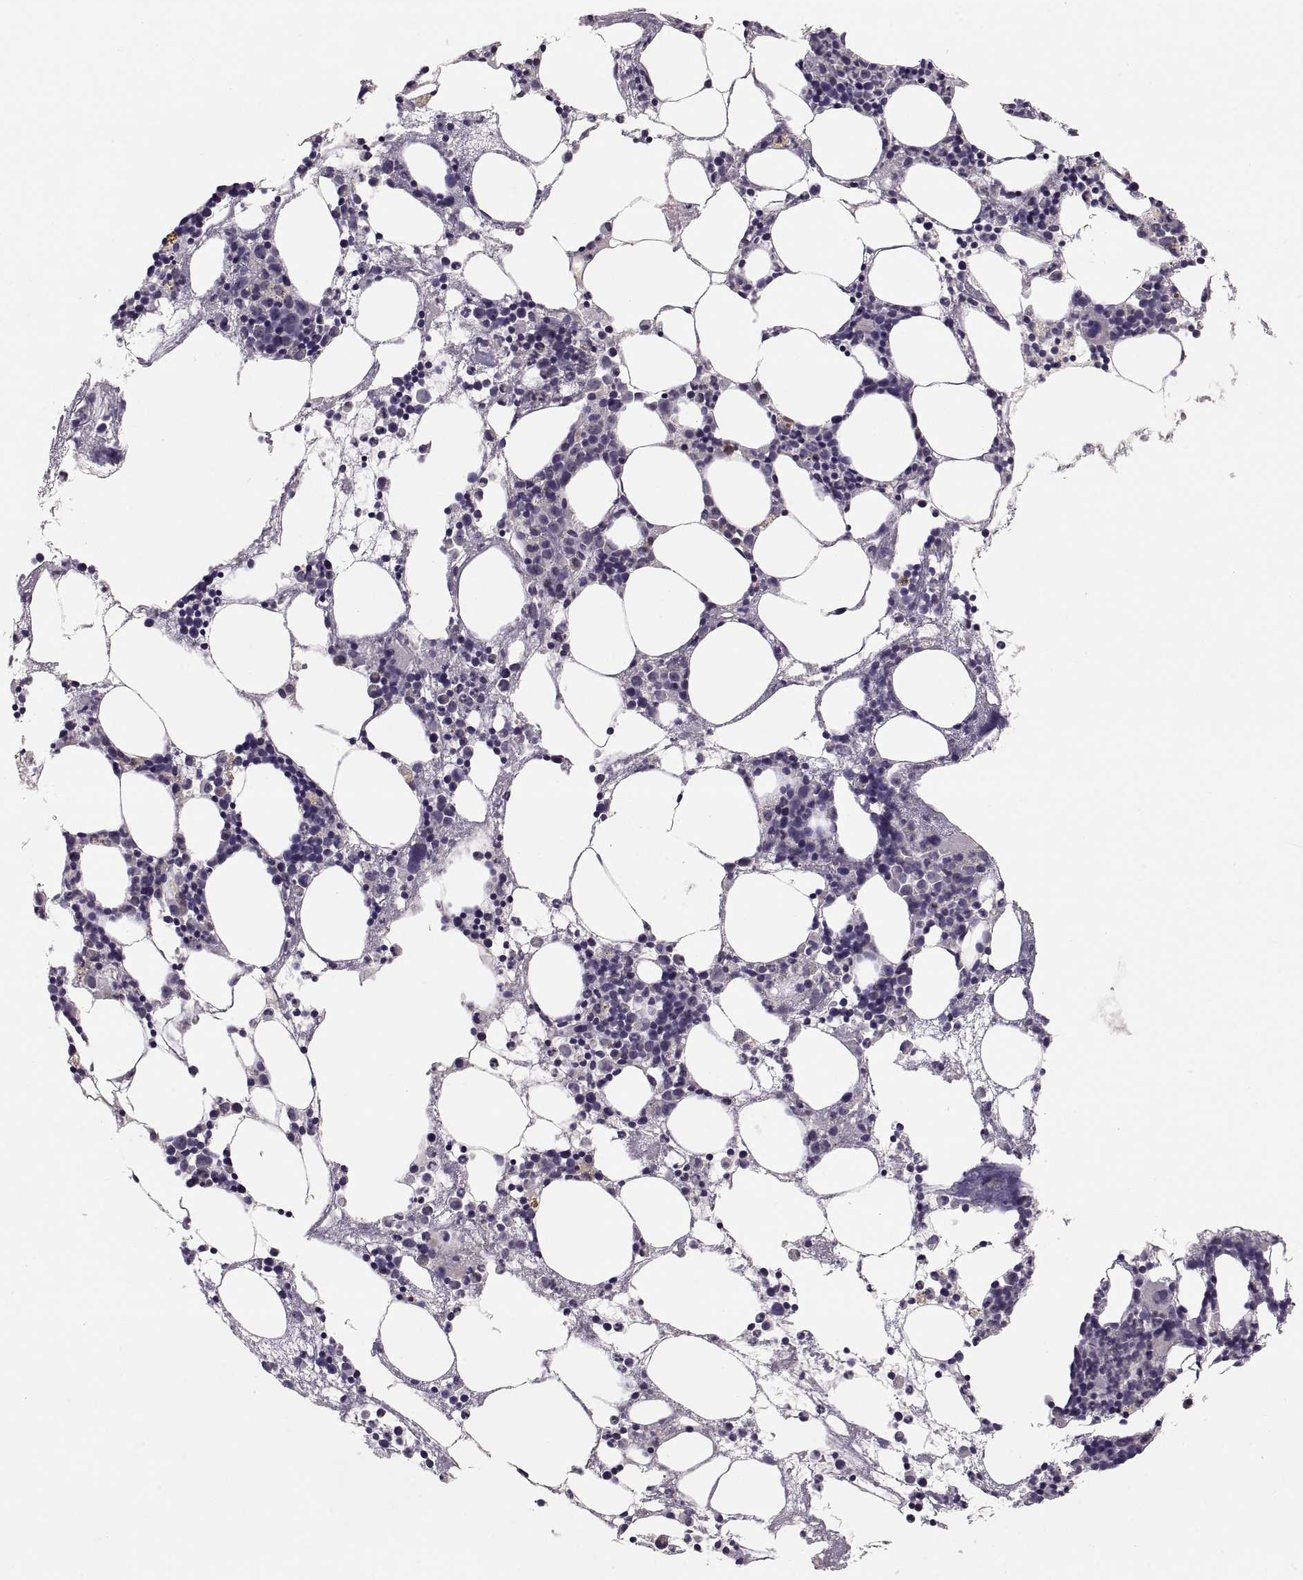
{"staining": {"intensity": "negative", "quantity": "none", "location": "none"}, "tissue": "bone marrow", "cell_type": "Hematopoietic cells", "image_type": "normal", "snomed": [{"axis": "morphology", "description": "Normal tissue, NOS"}, {"axis": "topography", "description": "Bone marrow"}], "caption": "Unremarkable bone marrow was stained to show a protein in brown. There is no significant expression in hematopoietic cells.", "gene": "HMGCR", "patient": {"sex": "male", "age": 54}}